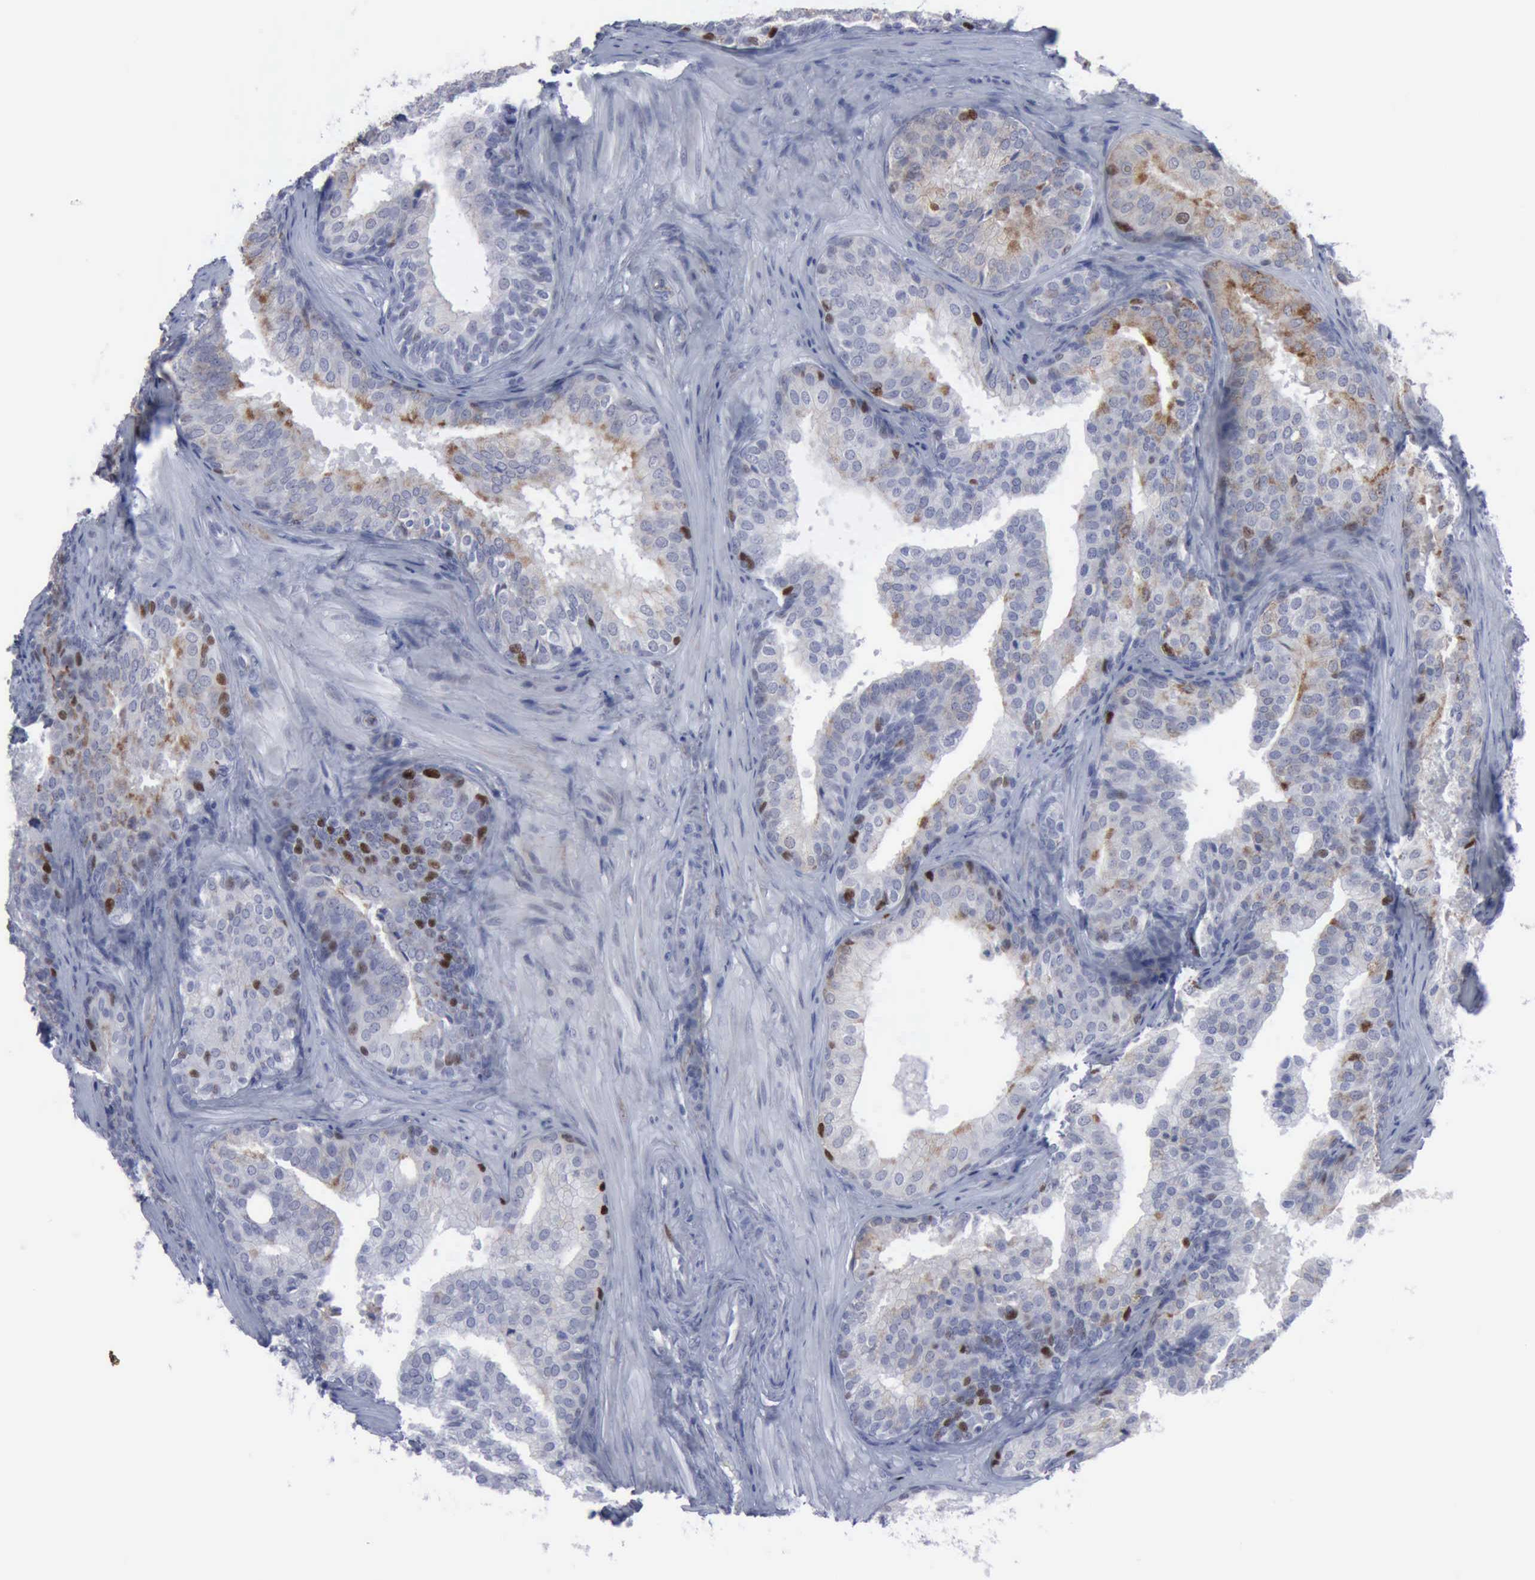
{"staining": {"intensity": "strong", "quantity": "<25%", "location": "nuclear"}, "tissue": "prostate cancer", "cell_type": "Tumor cells", "image_type": "cancer", "snomed": [{"axis": "morphology", "description": "Adenocarcinoma, Low grade"}, {"axis": "topography", "description": "Prostate"}], "caption": "An immunohistochemistry (IHC) image of tumor tissue is shown. Protein staining in brown labels strong nuclear positivity in prostate adenocarcinoma (low-grade) within tumor cells.", "gene": "MCM5", "patient": {"sex": "male", "age": 69}}